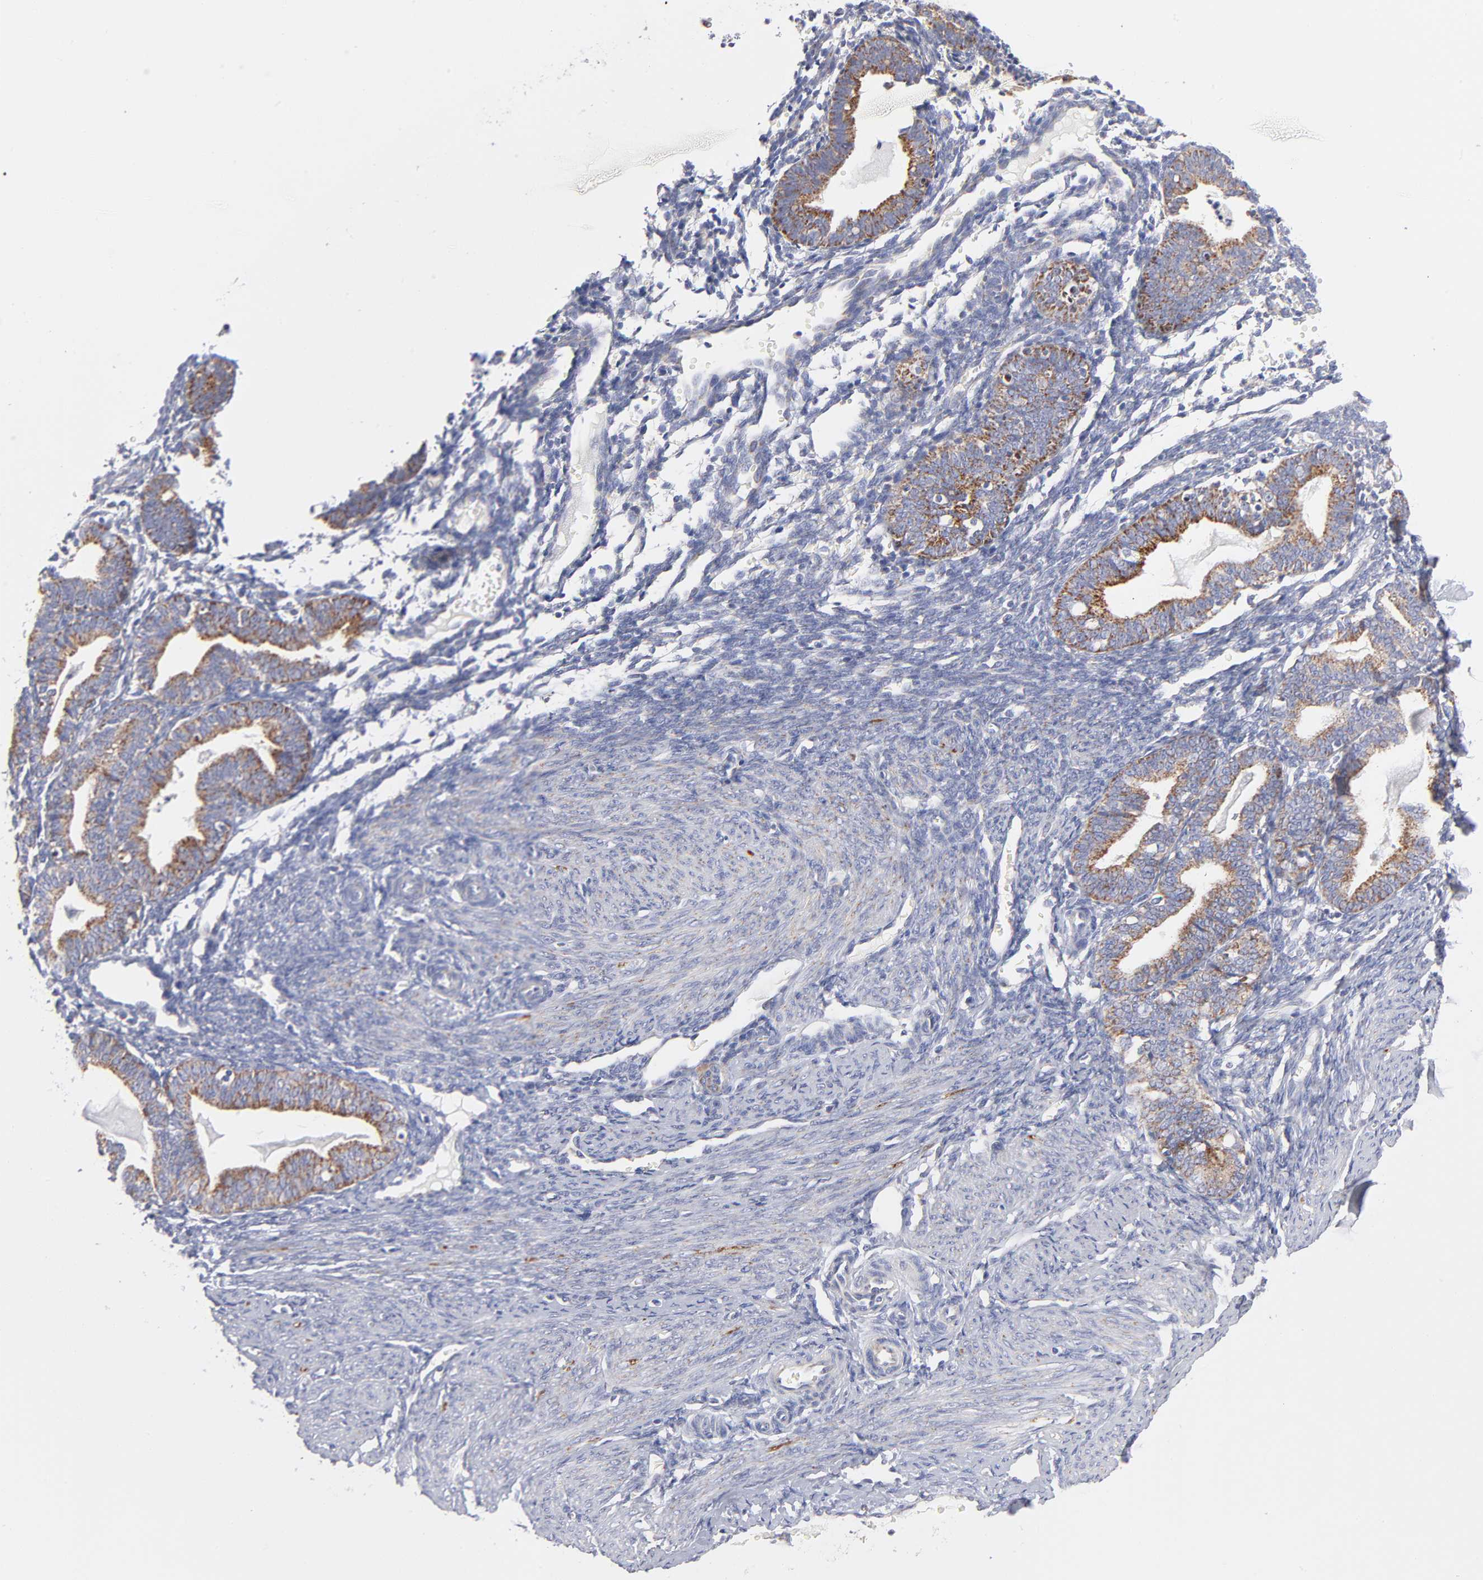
{"staining": {"intensity": "negative", "quantity": "none", "location": "none"}, "tissue": "endometrium", "cell_type": "Cells in endometrial stroma", "image_type": "normal", "snomed": [{"axis": "morphology", "description": "Normal tissue, NOS"}, {"axis": "topography", "description": "Endometrium"}], "caption": "Cells in endometrial stroma show no significant protein positivity in benign endometrium. (IHC, brightfield microscopy, high magnification).", "gene": "TIMM8A", "patient": {"sex": "female", "age": 61}}